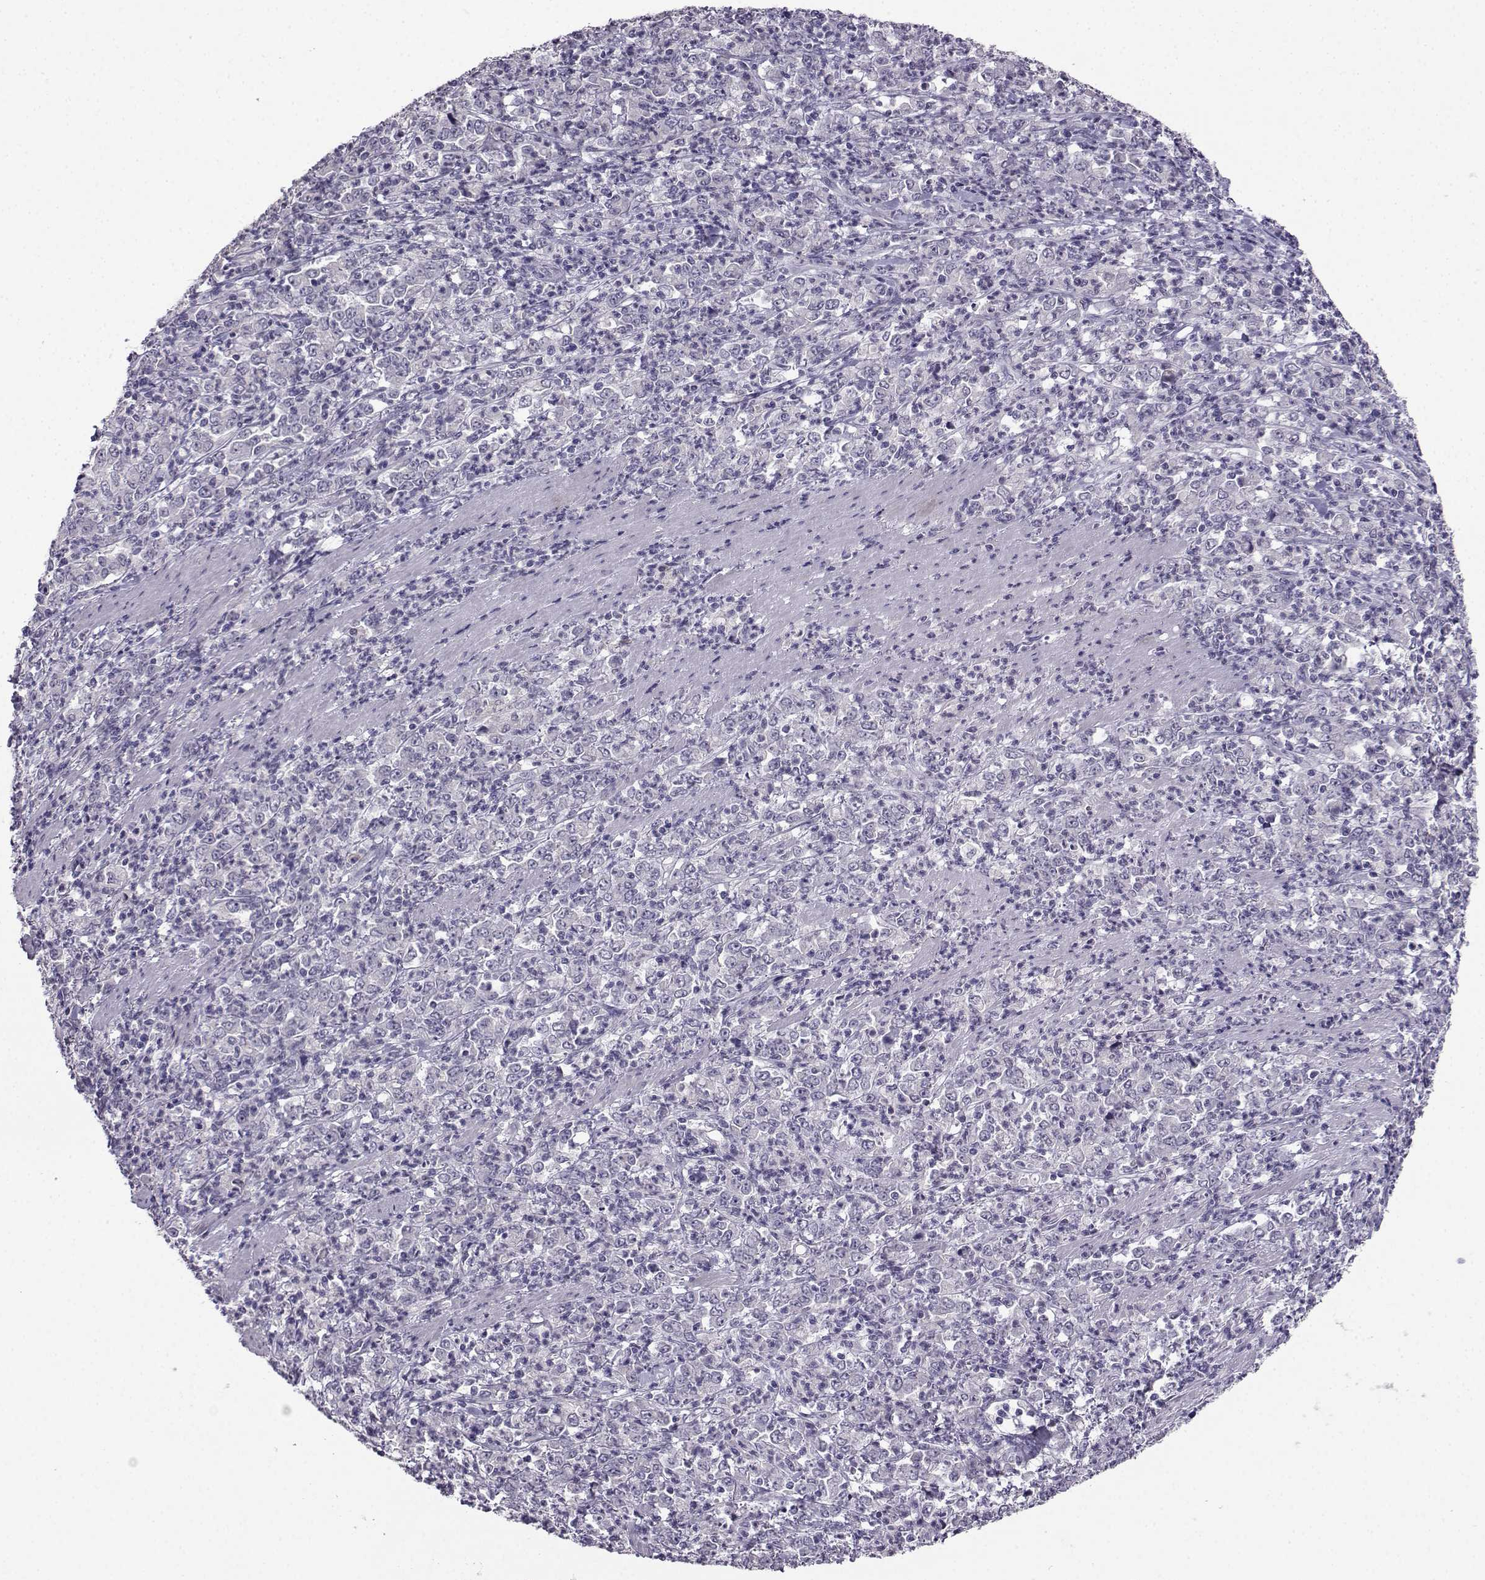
{"staining": {"intensity": "negative", "quantity": "none", "location": "none"}, "tissue": "stomach cancer", "cell_type": "Tumor cells", "image_type": "cancer", "snomed": [{"axis": "morphology", "description": "Adenocarcinoma, NOS"}, {"axis": "topography", "description": "Stomach, lower"}], "caption": "A micrograph of human adenocarcinoma (stomach) is negative for staining in tumor cells. (DAB (3,3'-diaminobenzidine) IHC visualized using brightfield microscopy, high magnification).", "gene": "CRYBB1", "patient": {"sex": "female", "age": 71}}